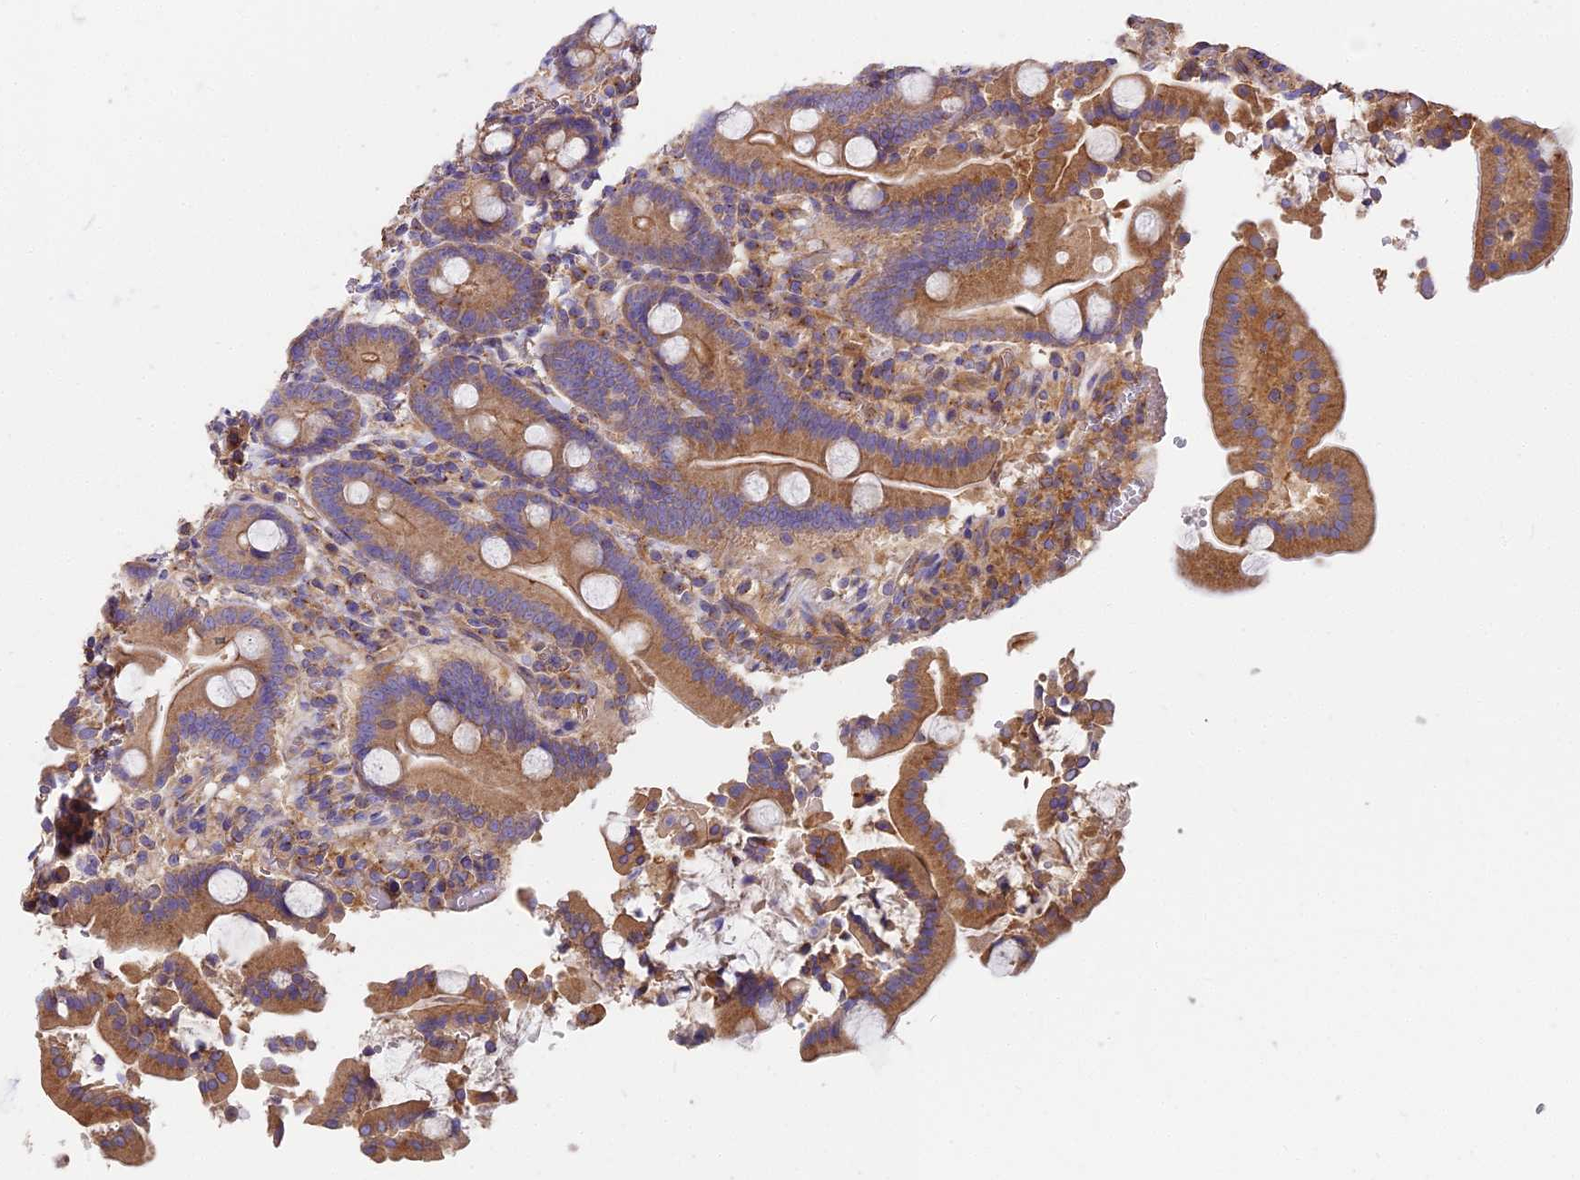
{"staining": {"intensity": "moderate", "quantity": ">75%", "location": "cytoplasmic/membranous"}, "tissue": "duodenum", "cell_type": "Glandular cells", "image_type": "normal", "snomed": [{"axis": "morphology", "description": "Normal tissue, NOS"}, {"axis": "topography", "description": "Duodenum"}], "caption": "Immunohistochemistry photomicrograph of normal duodenum stained for a protein (brown), which exhibits medium levels of moderate cytoplasmic/membranous staining in approximately >75% of glandular cells.", "gene": "DCTN3", "patient": {"sex": "male", "age": 55}}